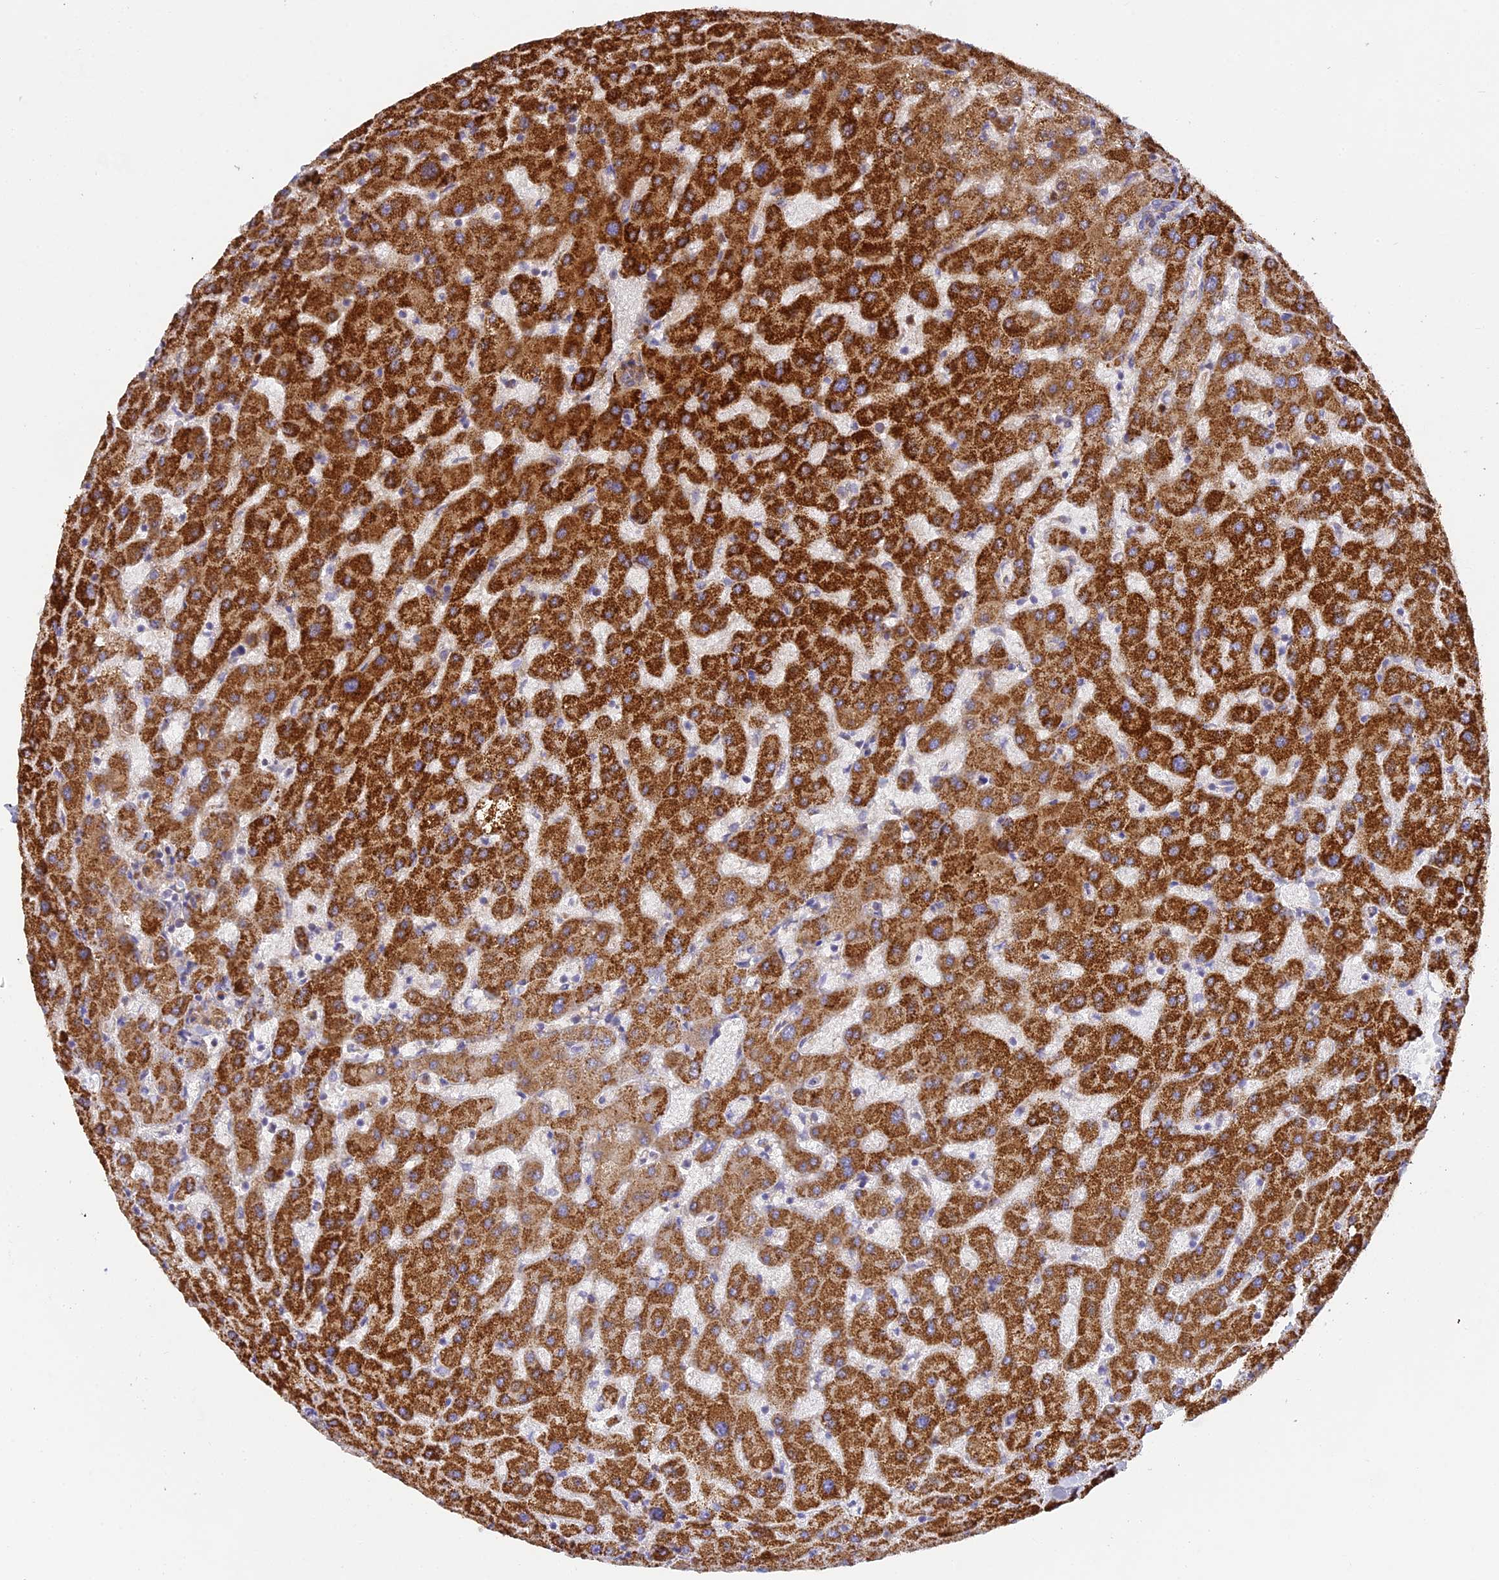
{"staining": {"intensity": "weak", "quantity": ">75%", "location": "cytoplasmic/membranous"}, "tissue": "liver", "cell_type": "Cholangiocytes", "image_type": "normal", "snomed": [{"axis": "morphology", "description": "Normal tissue, NOS"}, {"axis": "topography", "description": "Liver"}], "caption": "Immunohistochemistry of benign human liver displays low levels of weak cytoplasmic/membranous staining in about >75% of cholangiocytes.", "gene": "CLCN7", "patient": {"sex": "female", "age": 63}}